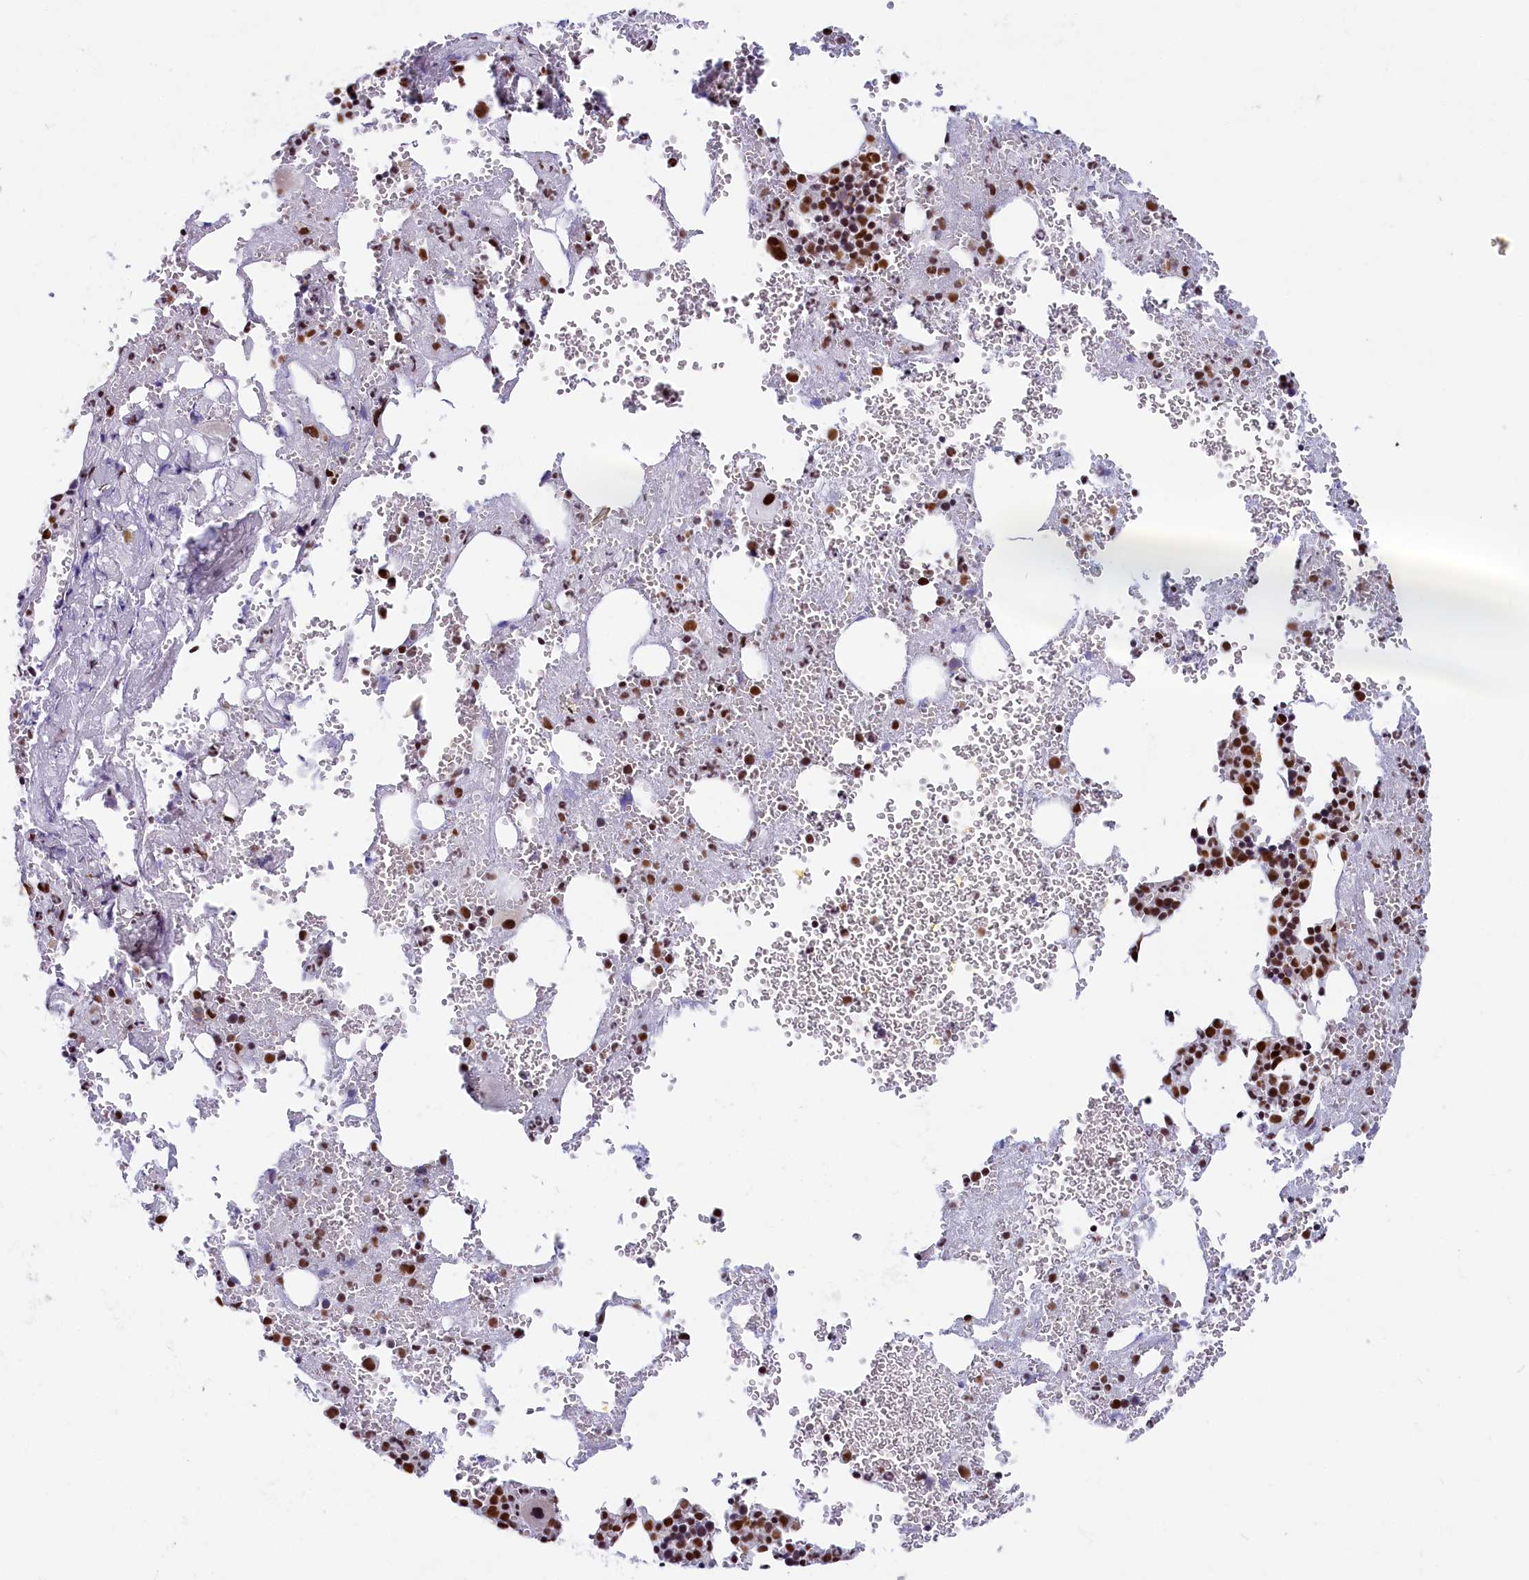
{"staining": {"intensity": "strong", "quantity": ">75%", "location": "nuclear"}, "tissue": "bone marrow", "cell_type": "Hematopoietic cells", "image_type": "normal", "snomed": [{"axis": "morphology", "description": "Normal tissue, NOS"}, {"axis": "topography", "description": "Bone marrow"}], "caption": "Strong nuclear staining for a protein is seen in about >75% of hematopoietic cells of benign bone marrow using immunohistochemistry (IHC).", "gene": "SNRNP70", "patient": {"sex": "male", "age": 61}}